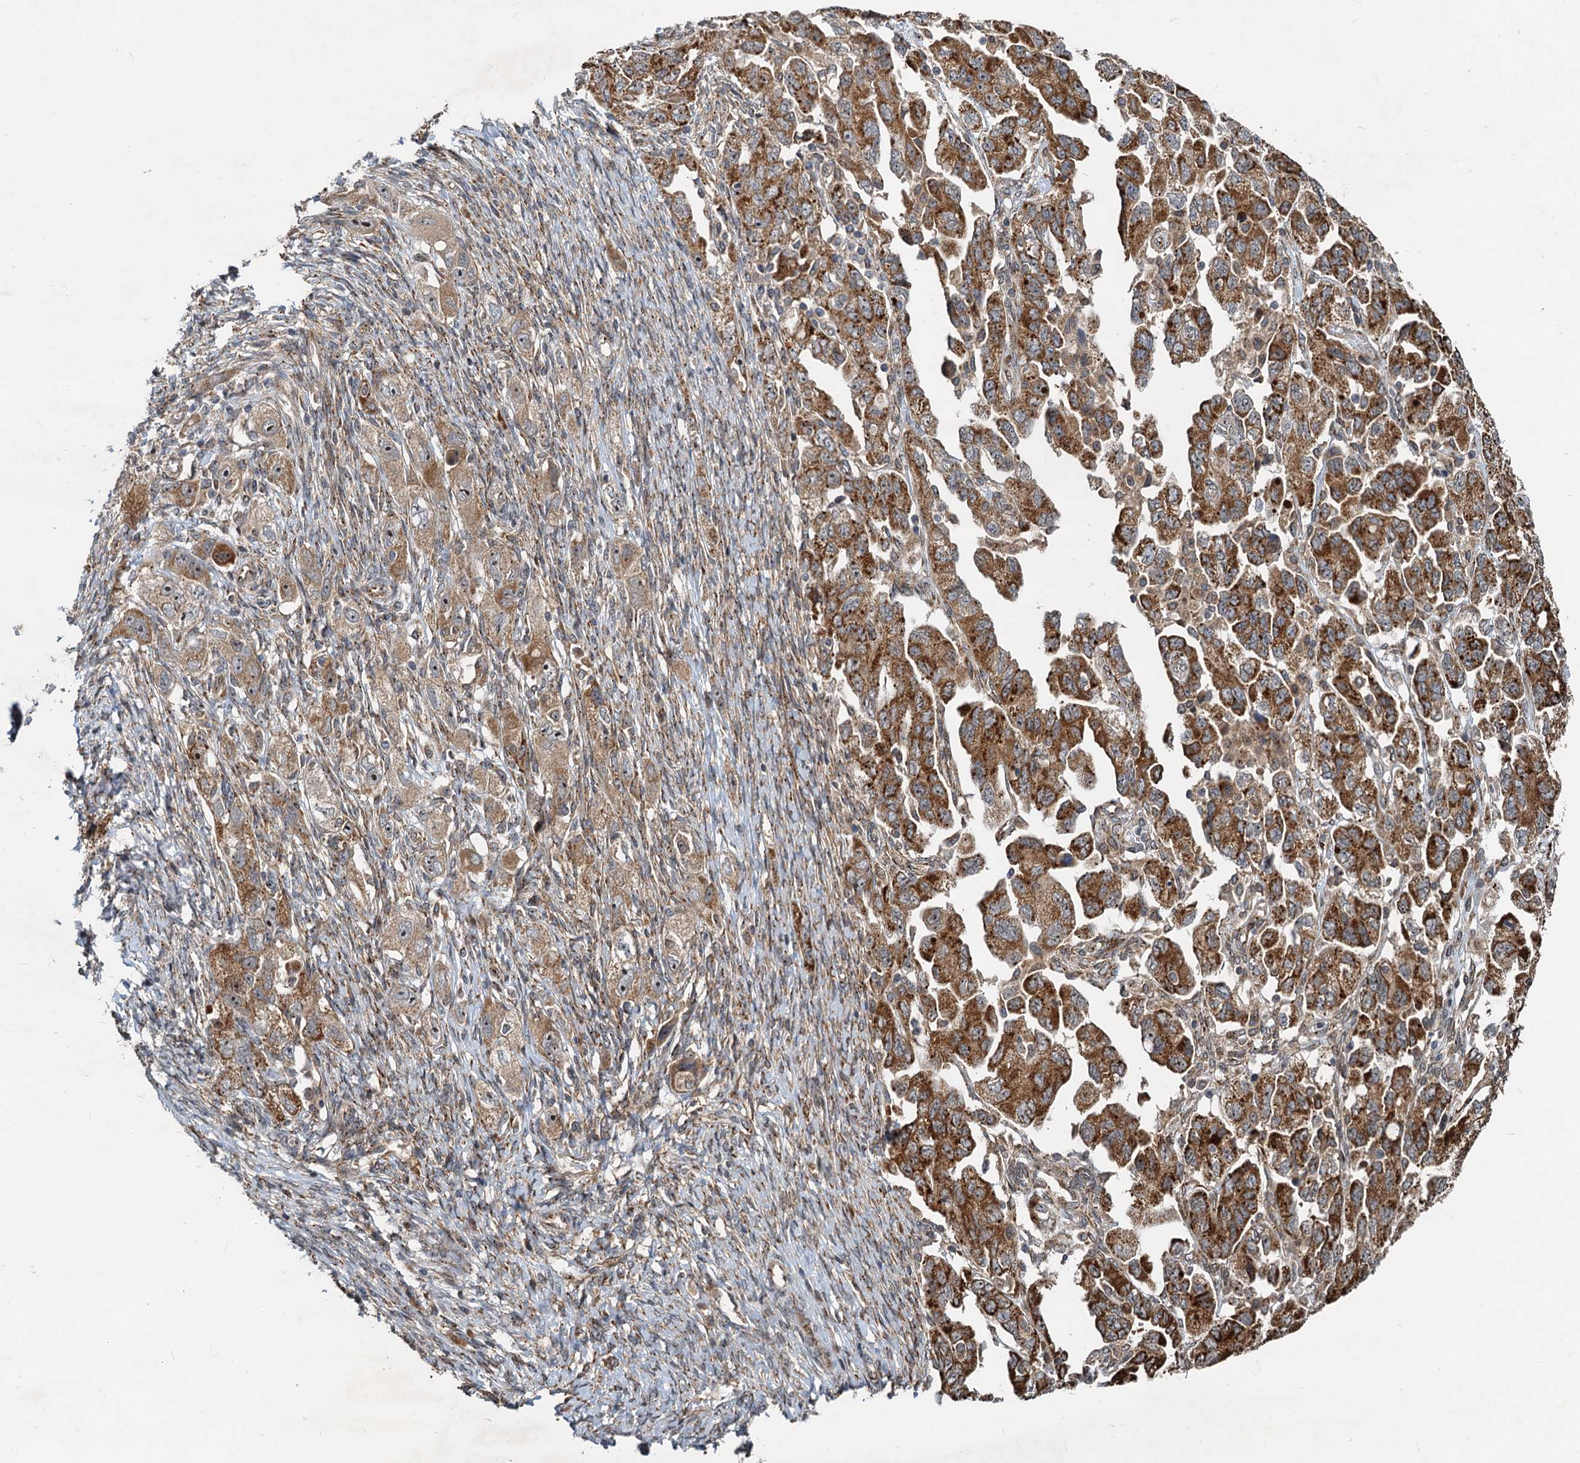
{"staining": {"intensity": "moderate", "quantity": ">75%", "location": "cytoplasmic/membranous"}, "tissue": "ovarian cancer", "cell_type": "Tumor cells", "image_type": "cancer", "snomed": [{"axis": "morphology", "description": "Carcinoma, NOS"}, {"axis": "morphology", "description": "Cystadenocarcinoma, serous, NOS"}, {"axis": "topography", "description": "Ovary"}], "caption": "About >75% of tumor cells in human ovarian serous cystadenocarcinoma exhibit moderate cytoplasmic/membranous protein staining as visualized by brown immunohistochemical staining.", "gene": "CEP68", "patient": {"sex": "female", "age": 69}}